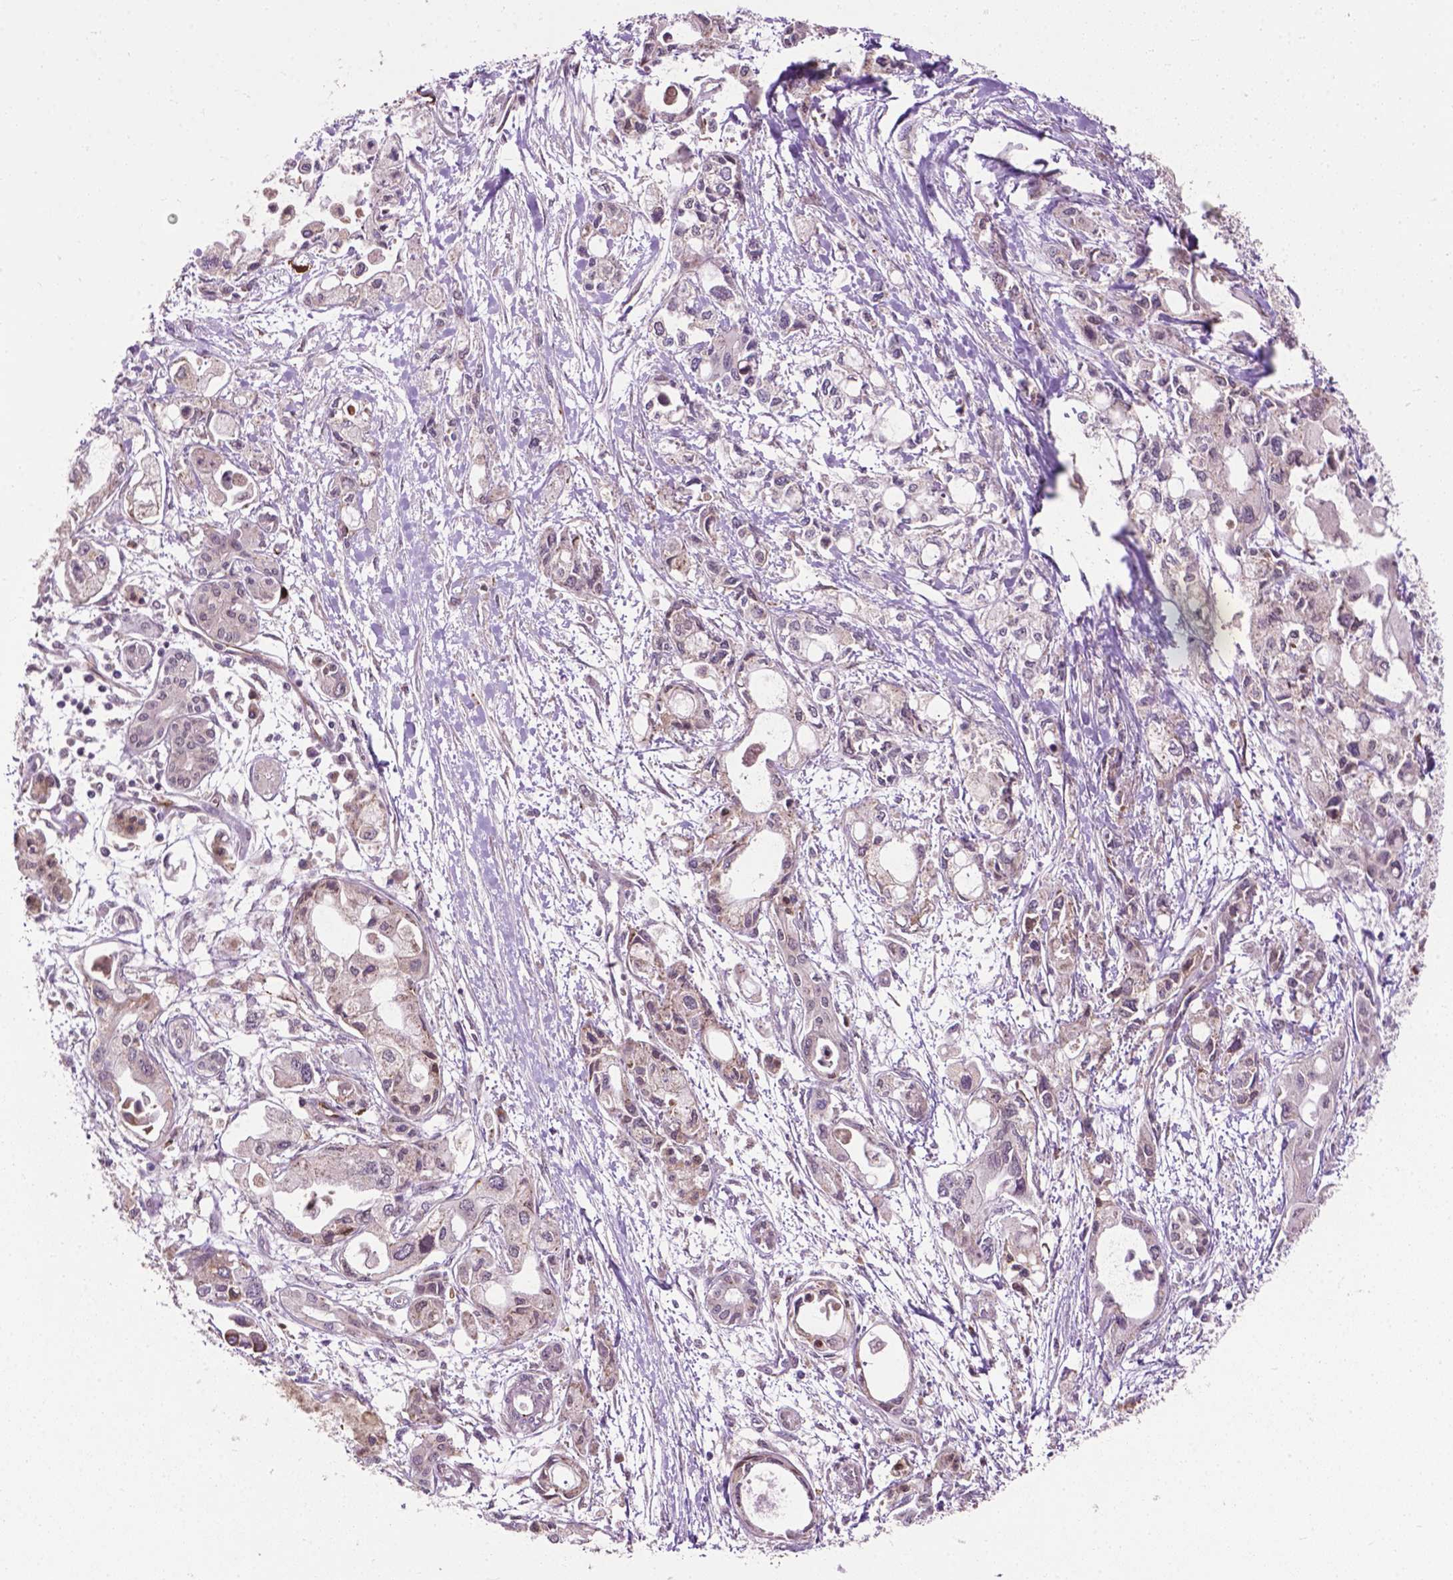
{"staining": {"intensity": "negative", "quantity": "none", "location": "none"}, "tissue": "pancreatic cancer", "cell_type": "Tumor cells", "image_type": "cancer", "snomed": [{"axis": "morphology", "description": "Adenocarcinoma, NOS"}, {"axis": "topography", "description": "Pancreas"}], "caption": "Tumor cells show no significant expression in pancreatic cancer (adenocarcinoma). The staining is performed using DAB (3,3'-diaminobenzidine) brown chromogen with nuclei counter-stained in using hematoxylin.", "gene": "PPP1CB", "patient": {"sex": "female", "age": 61}}